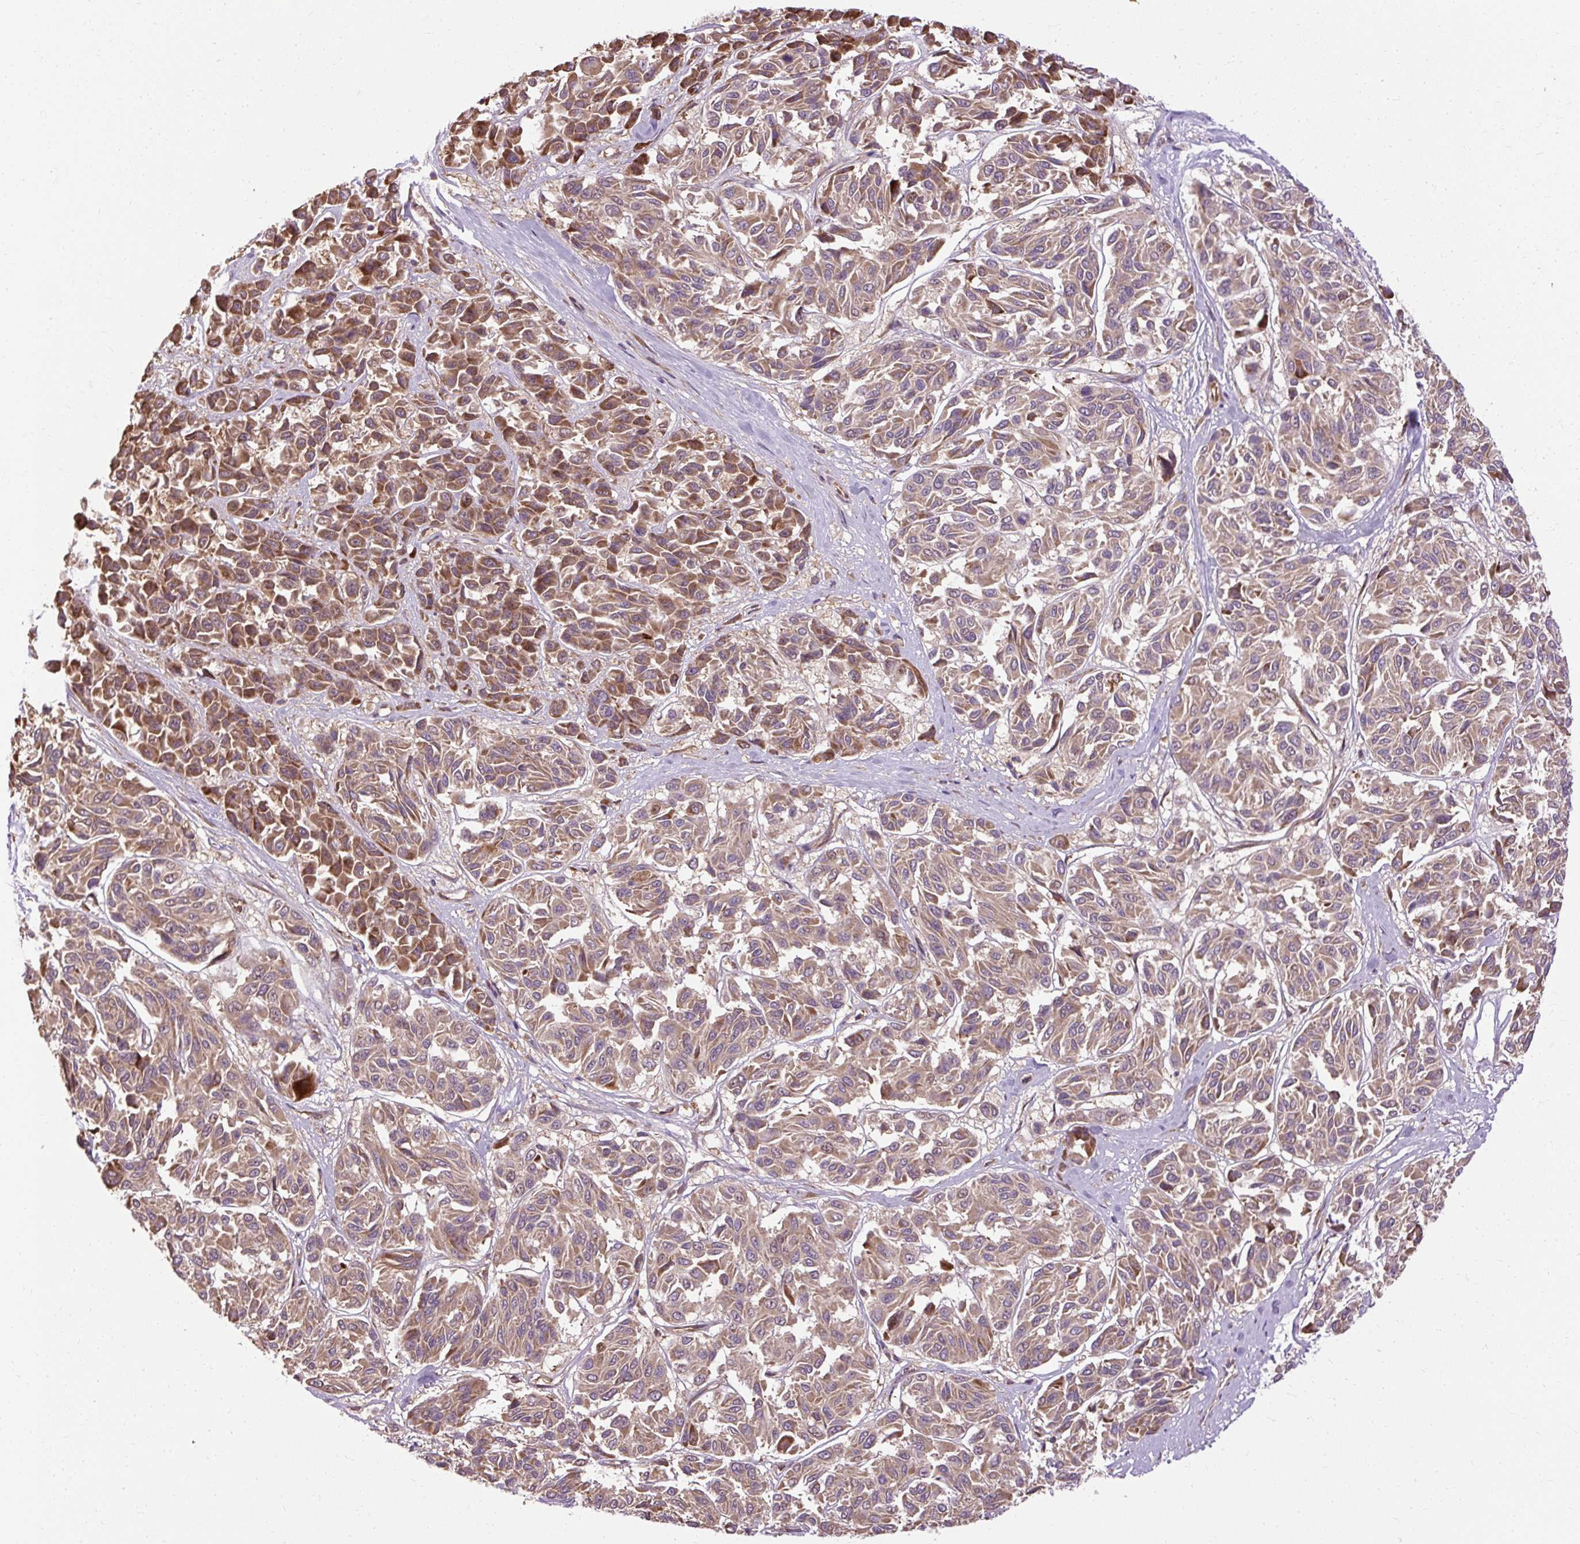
{"staining": {"intensity": "moderate", "quantity": ">75%", "location": "cytoplasmic/membranous"}, "tissue": "melanoma", "cell_type": "Tumor cells", "image_type": "cancer", "snomed": [{"axis": "morphology", "description": "Malignant melanoma, NOS"}, {"axis": "topography", "description": "Skin"}], "caption": "This is a micrograph of immunohistochemistry staining of melanoma, which shows moderate positivity in the cytoplasmic/membranous of tumor cells.", "gene": "FLRT1", "patient": {"sex": "female", "age": 66}}